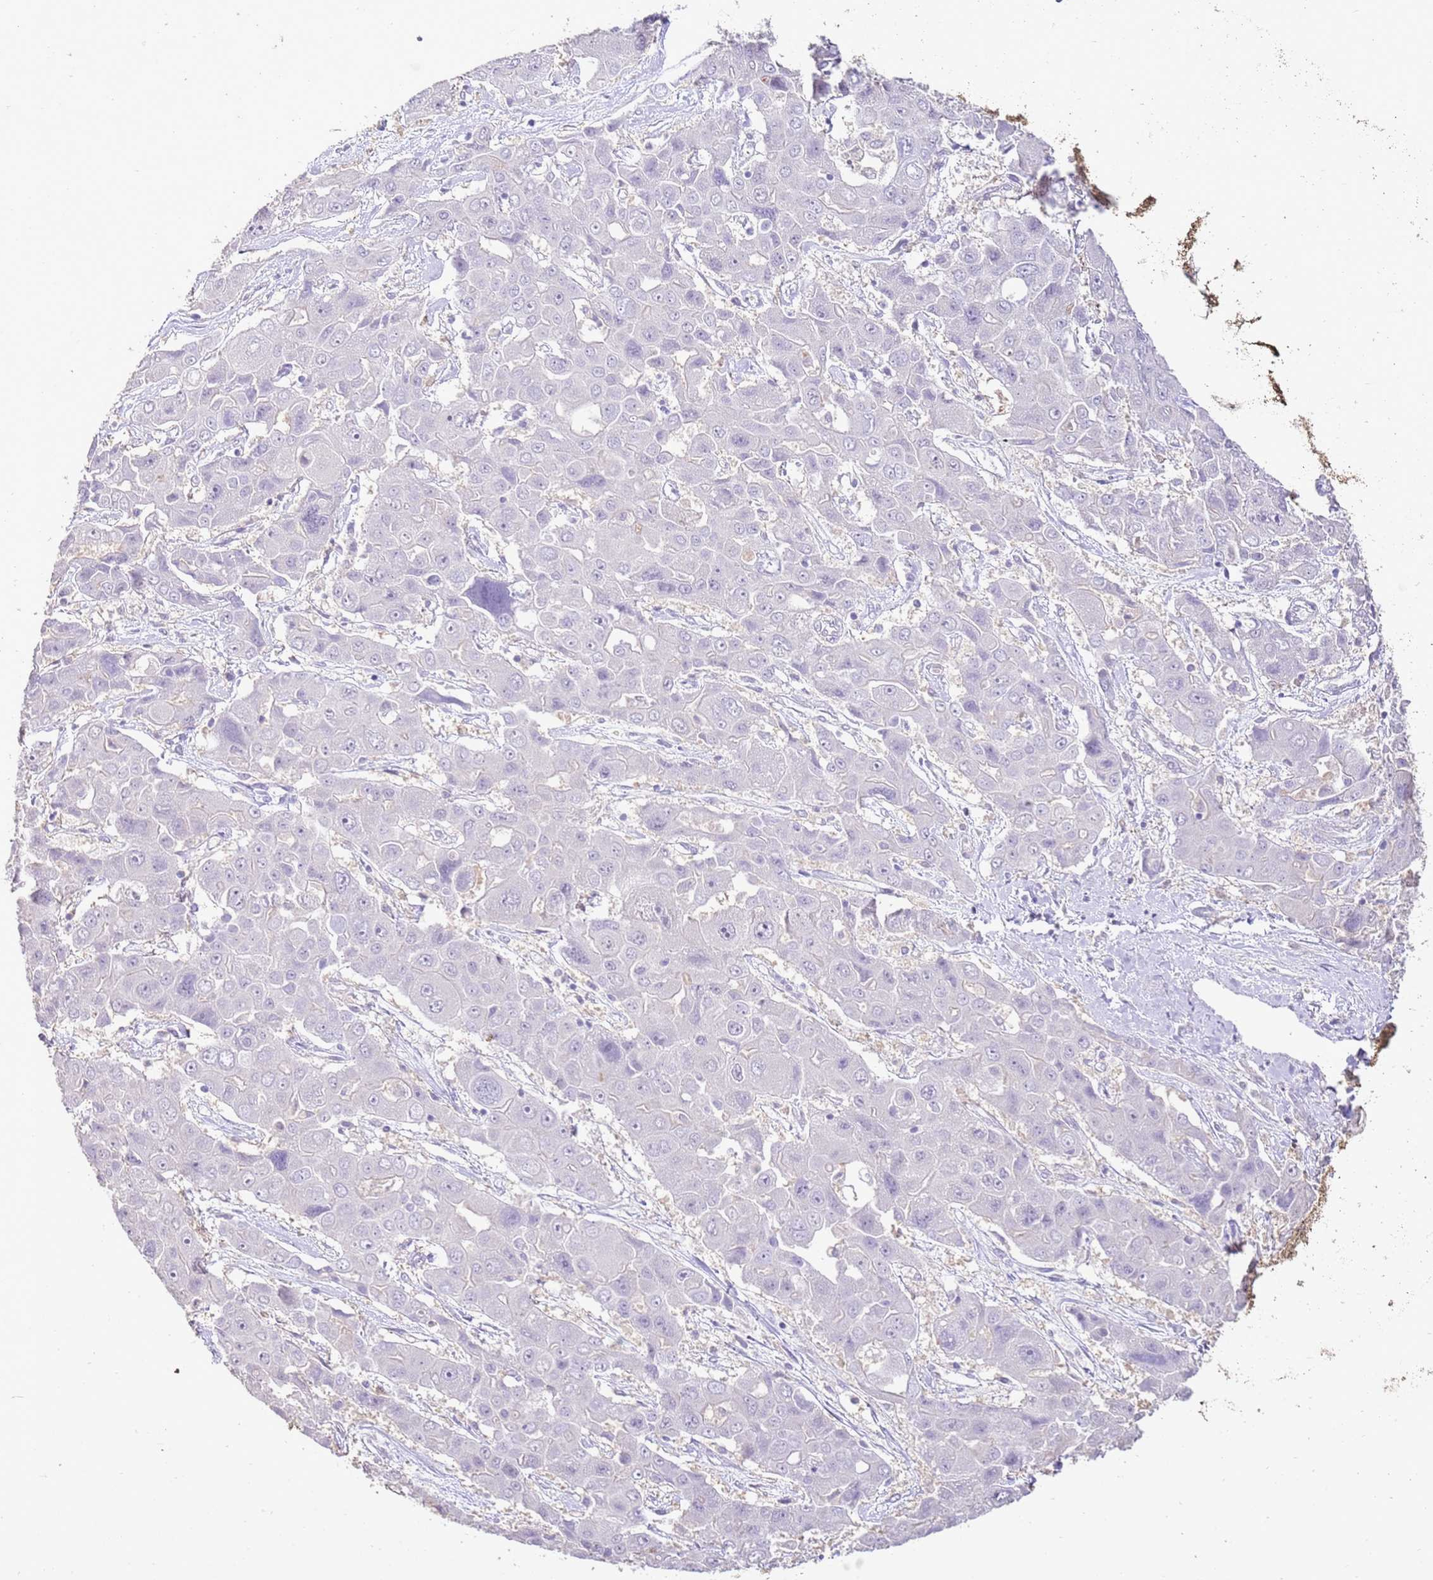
{"staining": {"intensity": "negative", "quantity": "none", "location": "none"}, "tissue": "liver cancer", "cell_type": "Tumor cells", "image_type": "cancer", "snomed": [{"axis": "morphology", "description": "Cholangiocarcinoma"}, {"axis": "topography", "description": "Liver"}], "caption": "An immunohistochemistry (IHC) image of liver cancer is shown. There is no staining in tumor cells of liver cancer.", "gene": "IZUMO4", "patient": {"sex": "male", "age": 67}}